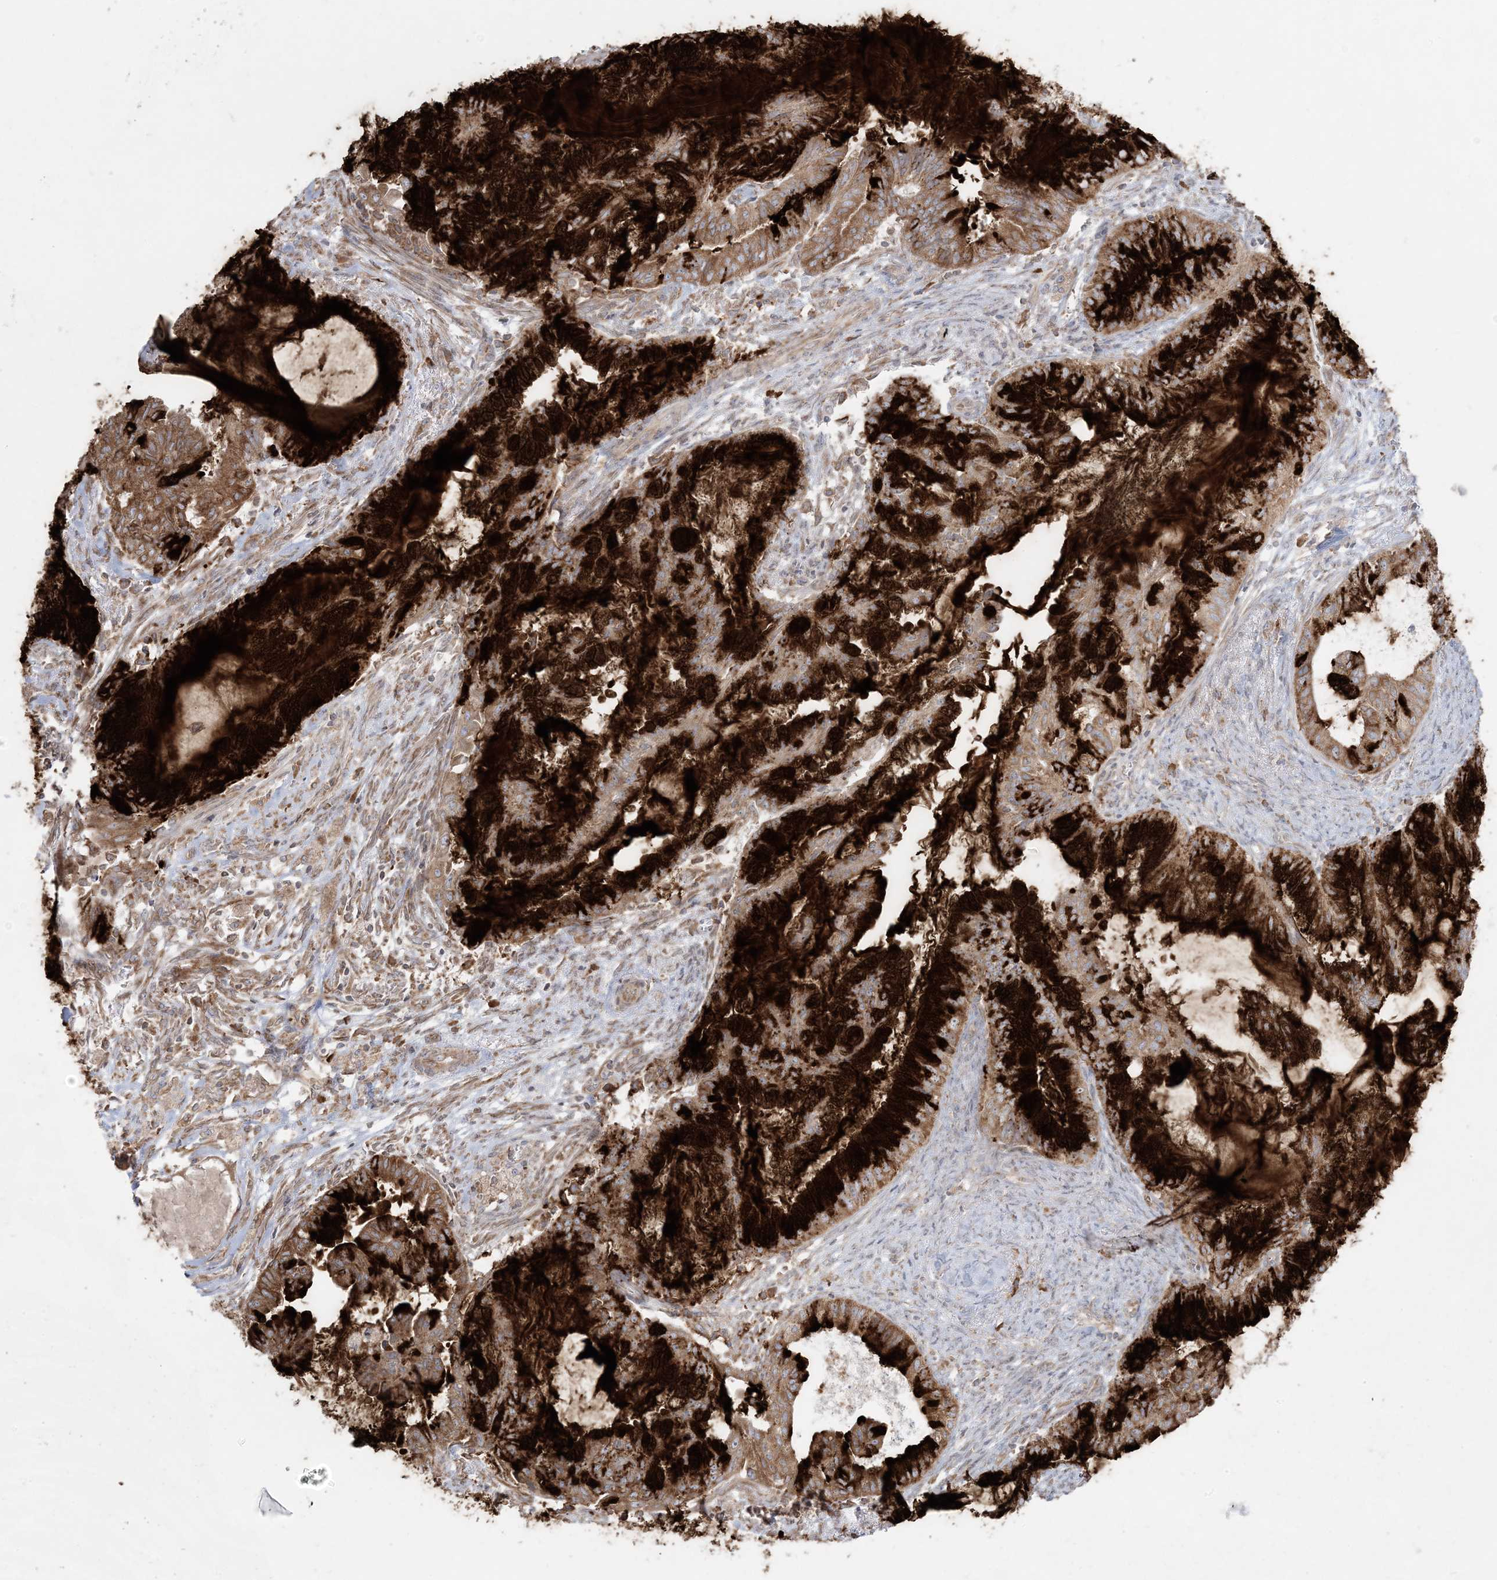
{"staining": {"intensity": "strong", "quantity": ">75%", "location": "cytoplasmic/membranous"}, "tissue": "endometrial cancer", "cell_type": "Tumor cells", "image_type": "cancer", "snomed": [{"axis": "morphology", "description": "Adenocarcinoma, NOS"}, {"axis": "topography", "description": "Endometrium"}], "caption": "DAB immunohistochemical staining of endometrial adenocarcinoma demonstrates strong cytoplasmic/membranous protein staining in about >75% of tumor cells.", "gene": "UBXN4", "patient": {"sex": "female", "age": 86}}